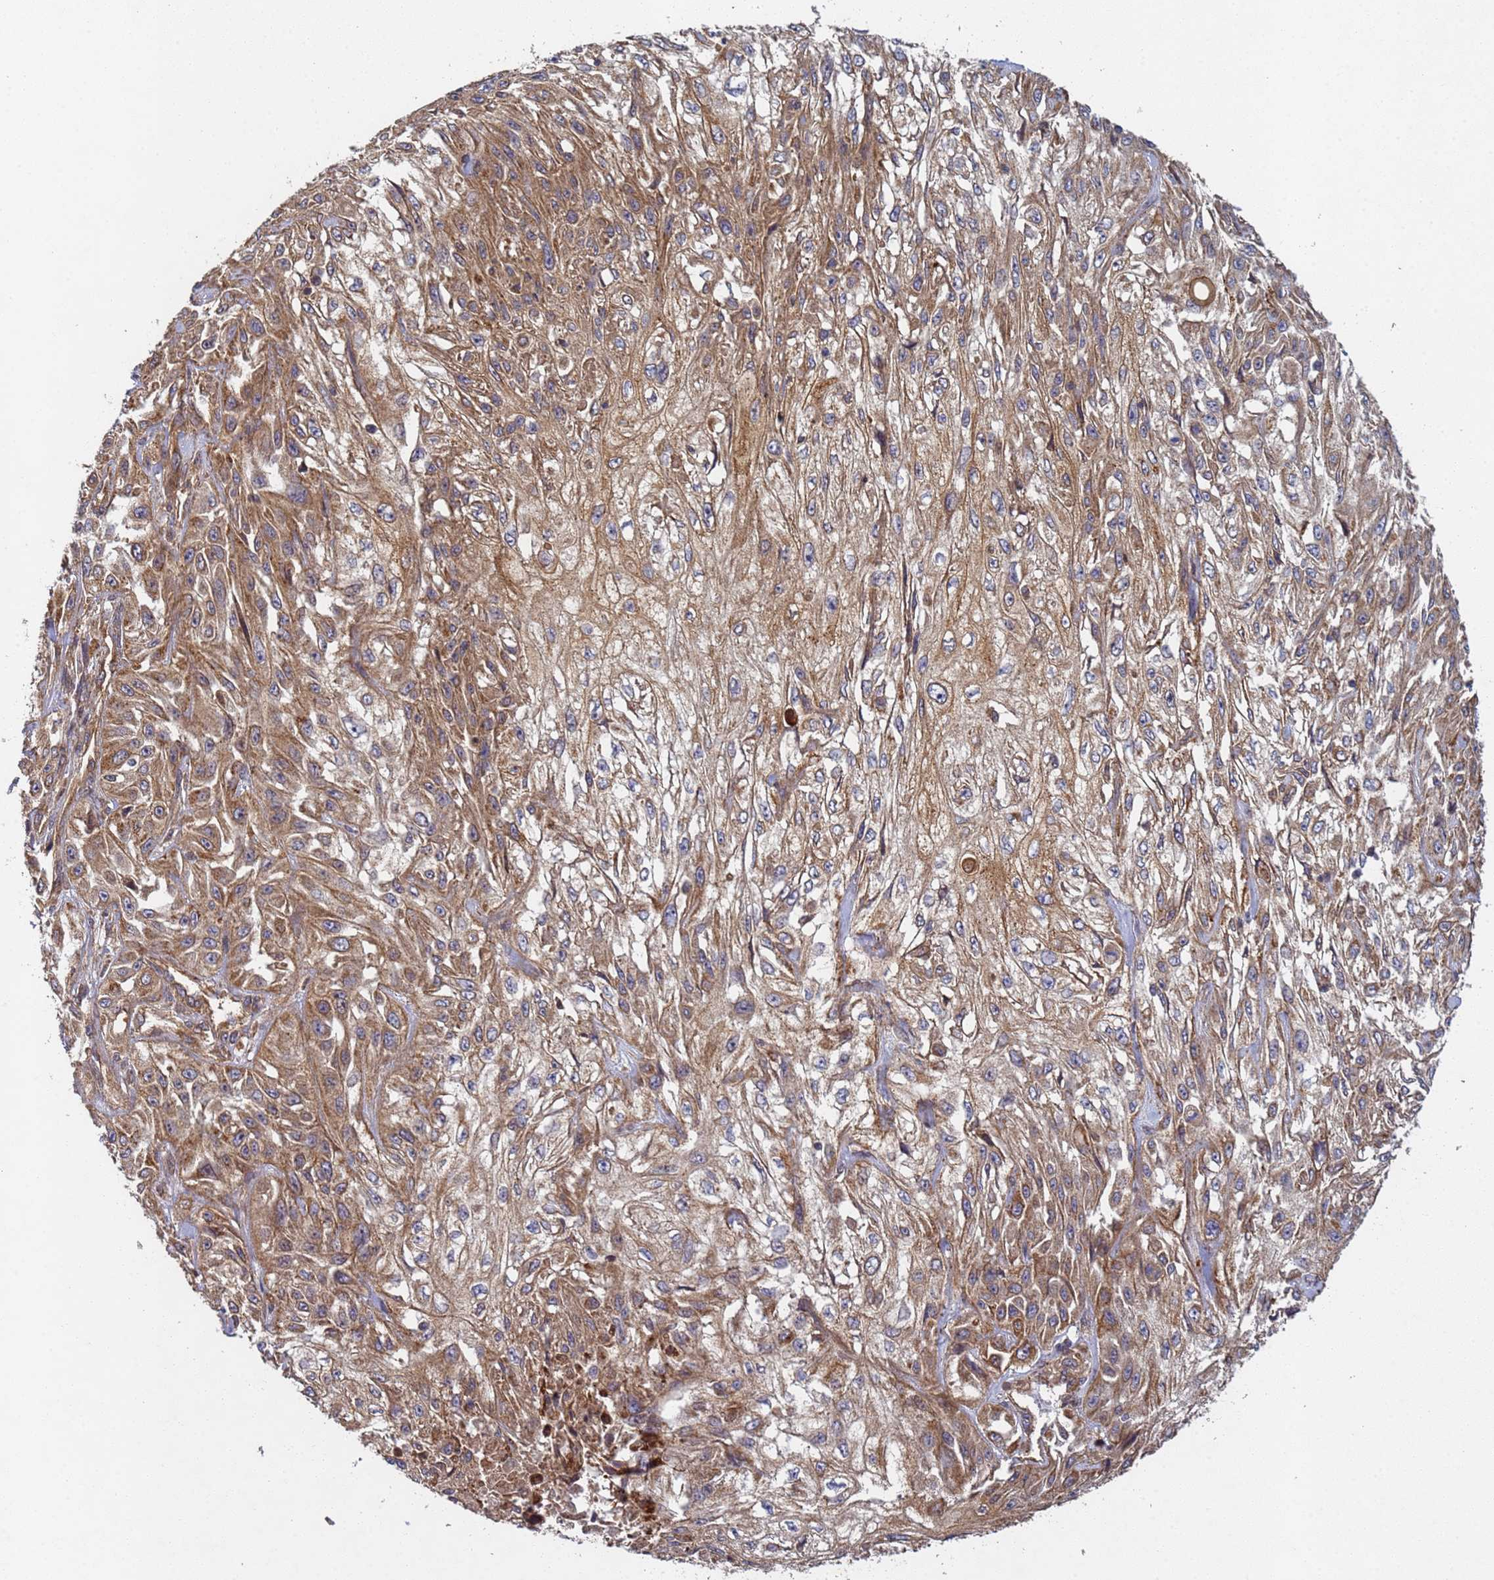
{"staining": {"intensity": "moderate", "quantity": ">75%", "location": "cytoplasmic/membranous"}, "tissue": "skin cancer", "cell_type": "Tumor cells", "image_type": "cancer", "snomed": [{"axis": "morphology", "description": "Squamous cell carcinoma, NOS"}, {"axis": "morphology", "description": "Squamous cell carcinoma, metastatic, NOS"}, {"axis": "topography", "description": "Skin"}, {"axis": "topography", "description": "Lymph node"}], "caption": "Protein staining by immunohistochemistry (IHC) displays moderate cytoplasmic/membranous staining in about >75% of tumor cells in metastatic squamous cell carcinoma (skin). Using DAB (brown) and hematoxylin (blue) stains, captured at high magnification using brightfield microscopy.", "gene": "C8orf34", "patient": {"sex": "male", "age": 75}}